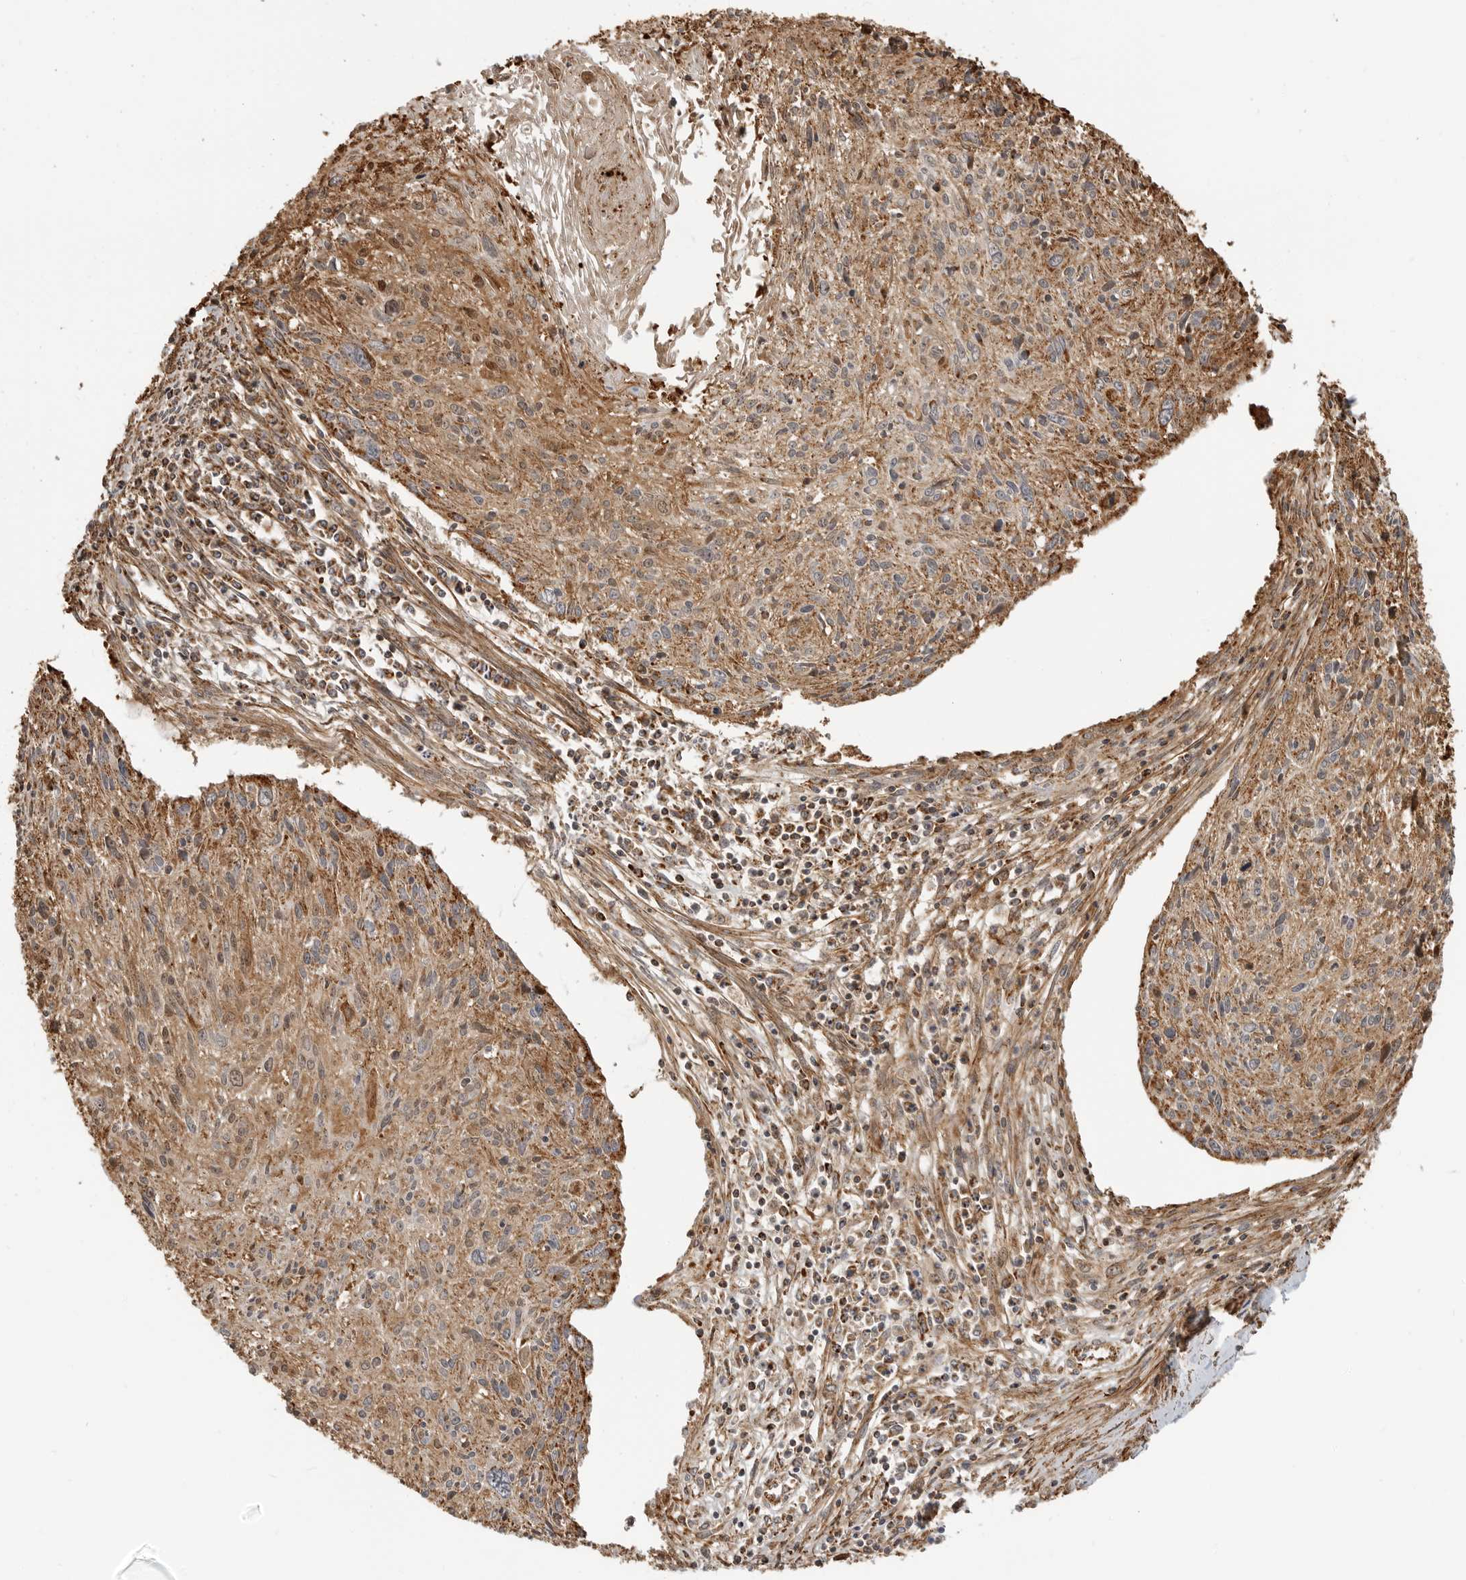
{"staining": {"intensity": "moderate", "quantity": ">75%", "location": "cytoplasmic/membranous"}, "tissue": "cervical cancer", "cell_type": "Tumor cells", "image_type": "cancer", "snomed": [{"axis": "morphology", "description": "Squamous cell carcinoma, NOS"}, {"axis": "topography", "description": "Cervix"}], "caption": "Immunohistochemistry (IHC) of human cervical cancer shows medium levels of moderate cytoplasmic/membranous expression in approximately >75% of tumor cells. (DAB IHC with brightfield microscopy, high magnification).", "gene": "BMP2K", "patient": {"sex": "female", "age": 51}}